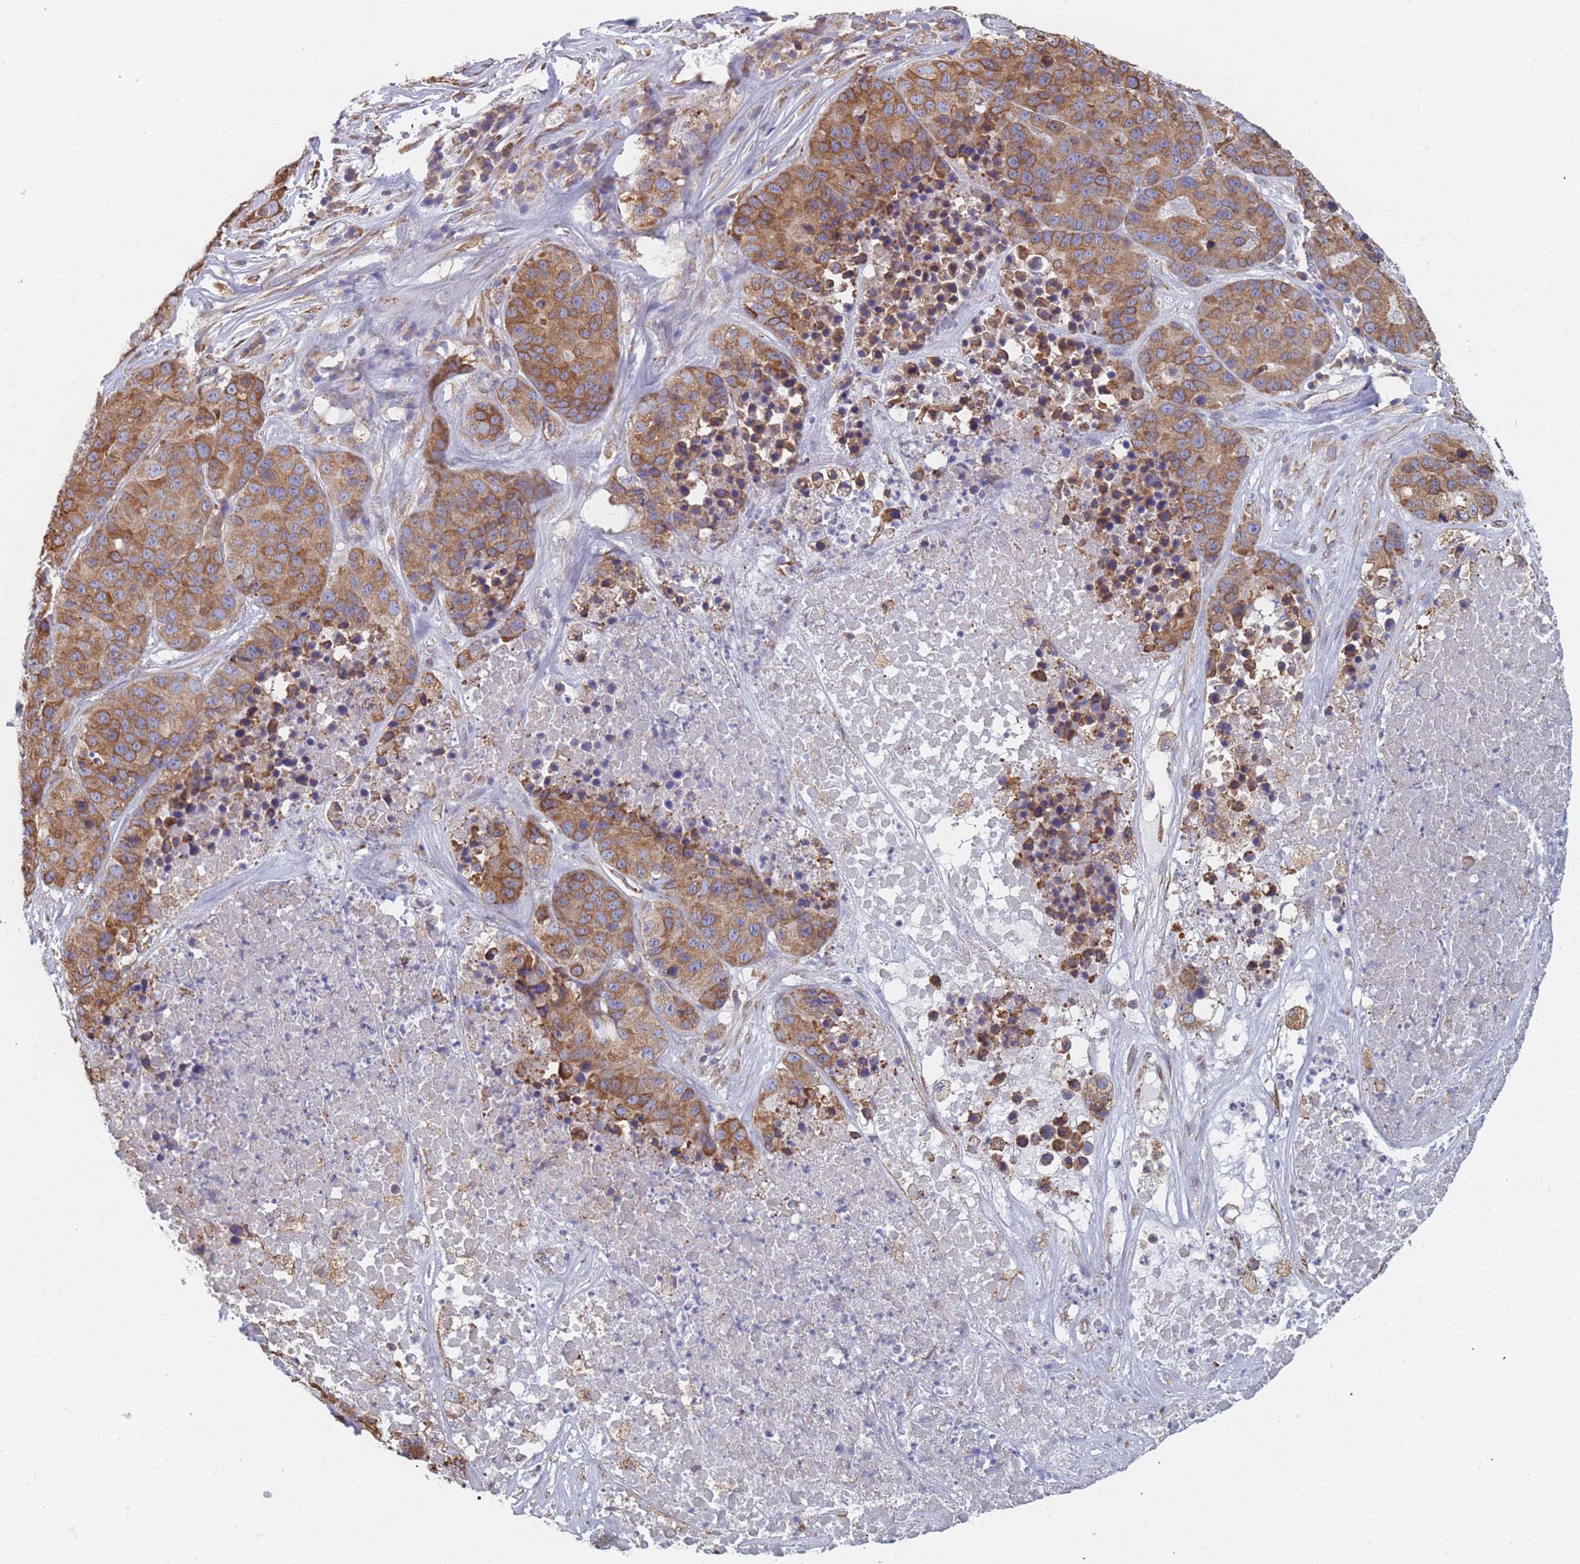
{"staining": {"intensity": "moderate", "quantity": ">75%", "location": "cytoplasmic/membranous"}, "tissue": "stomach cancer", "cell_type": "Tumor cells", "image_type": "cancer", "snomed": [{"axis": "morphology", "description": "Adenocarcinoma, NOS"}, {"axis": "topography", "description": "Stomach"}], "caption": "Immunohistochemistry staining of adenocarcinoma (stomach), which reveals medium levels of moderate cytoplasmic/membranous positivity in approximately >75% of tumor cells indicating moderate cytoplasmic/membranous protein positivity. The staining was performed using DAB (3,3'-diaminobenzidine) (brown) for protein detection and nuclei were counterstained in hematoxylin (blue).", "gene": "OR7C2", "patient": {"sex": "male", "age": 71}}